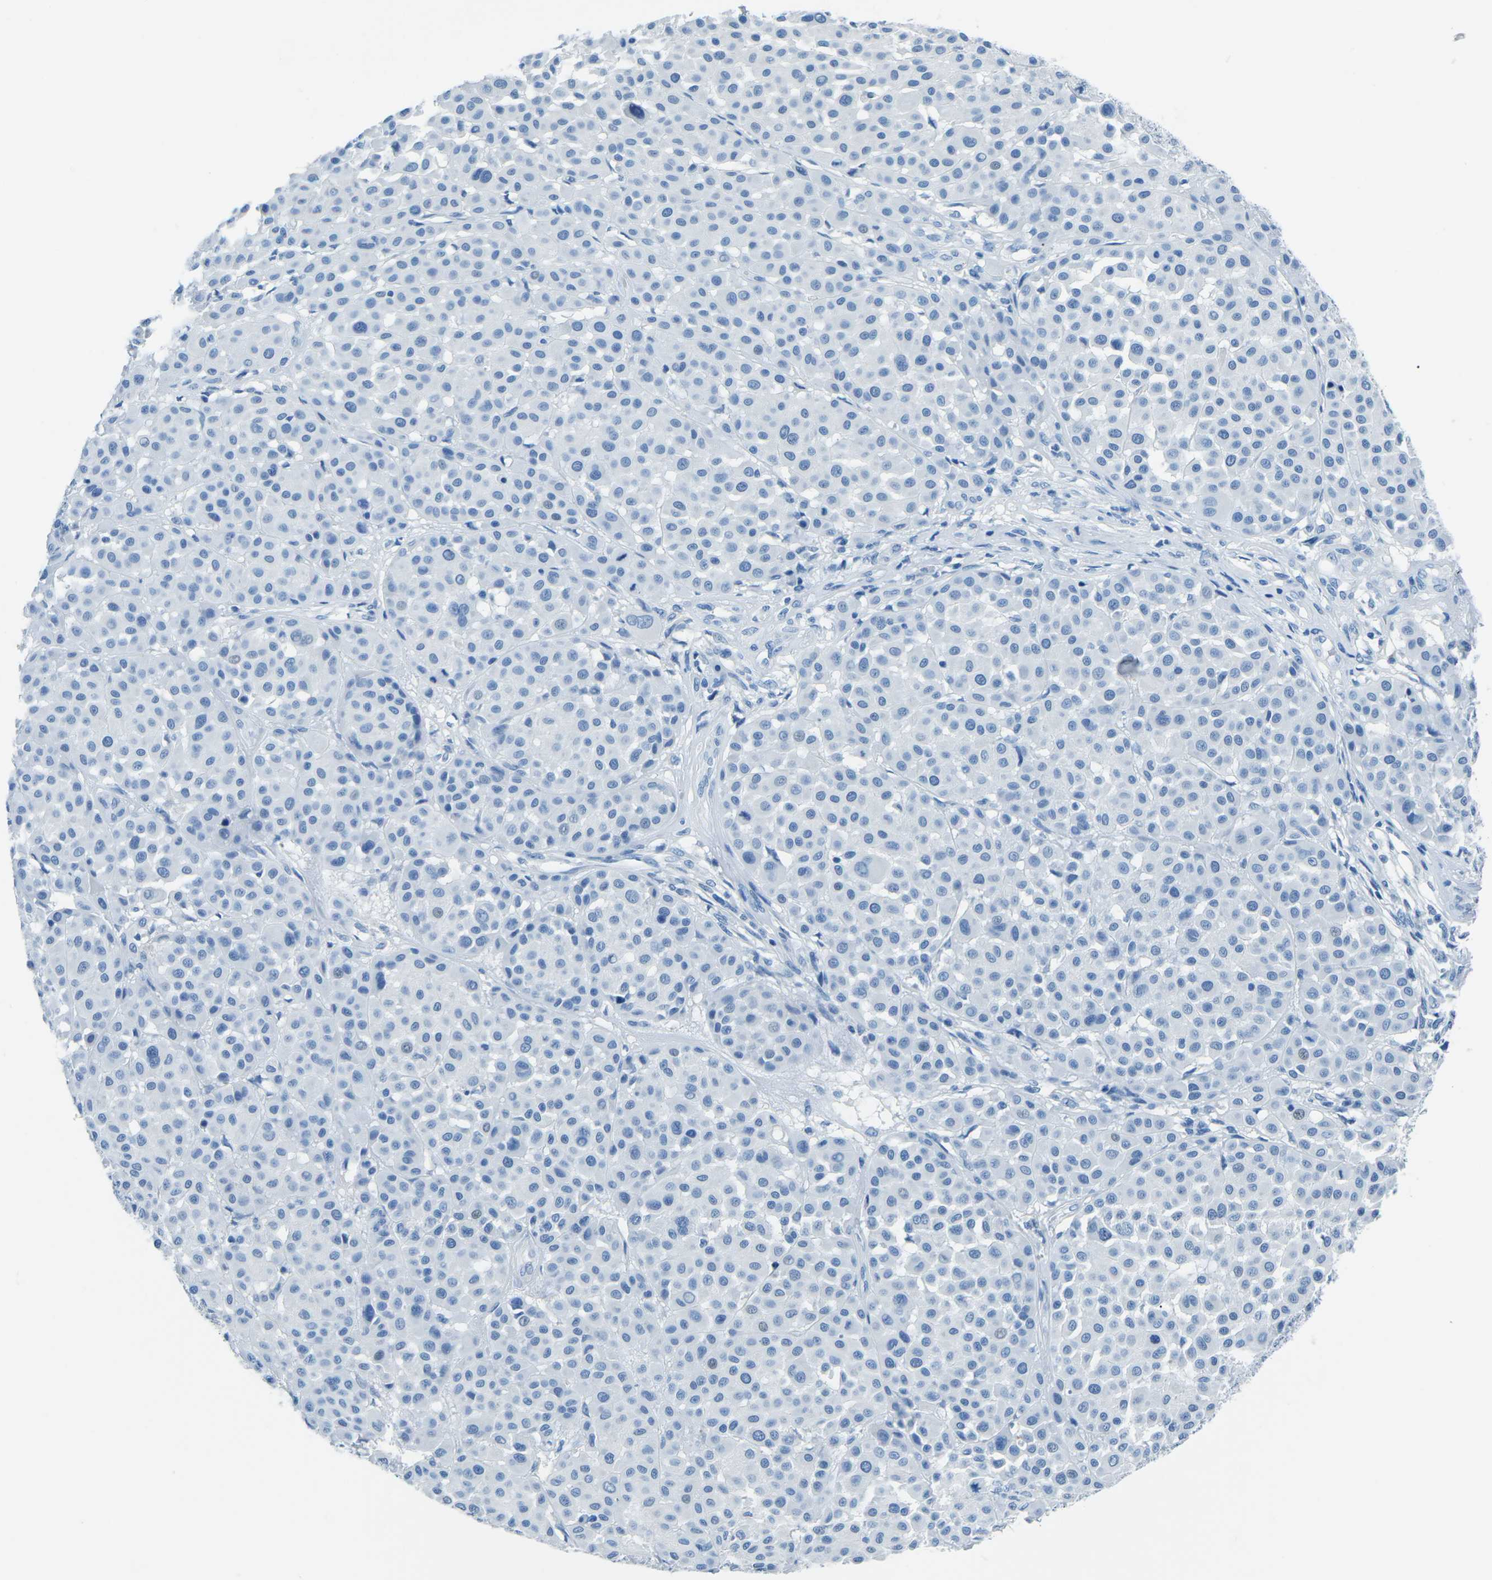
{"staining": {"intensity": "negative", "quantity": "none", "location": "none"}, "tissue": "melanoma", "cell_type": "Tumor cells", "image_type": "cancer", "snomed": [{"axis": "morphology", "description": "Malignant melanoma, Metastatic site"}, {"axis": "topography", "description": "Soft tissue"}], "caption": "Human malignant melanoma (metastatic site) stained for a protein using IHC displays no expression in tumor cells.", "gene": "MYH8", "patient": {"sex": "male", "age": 41}}